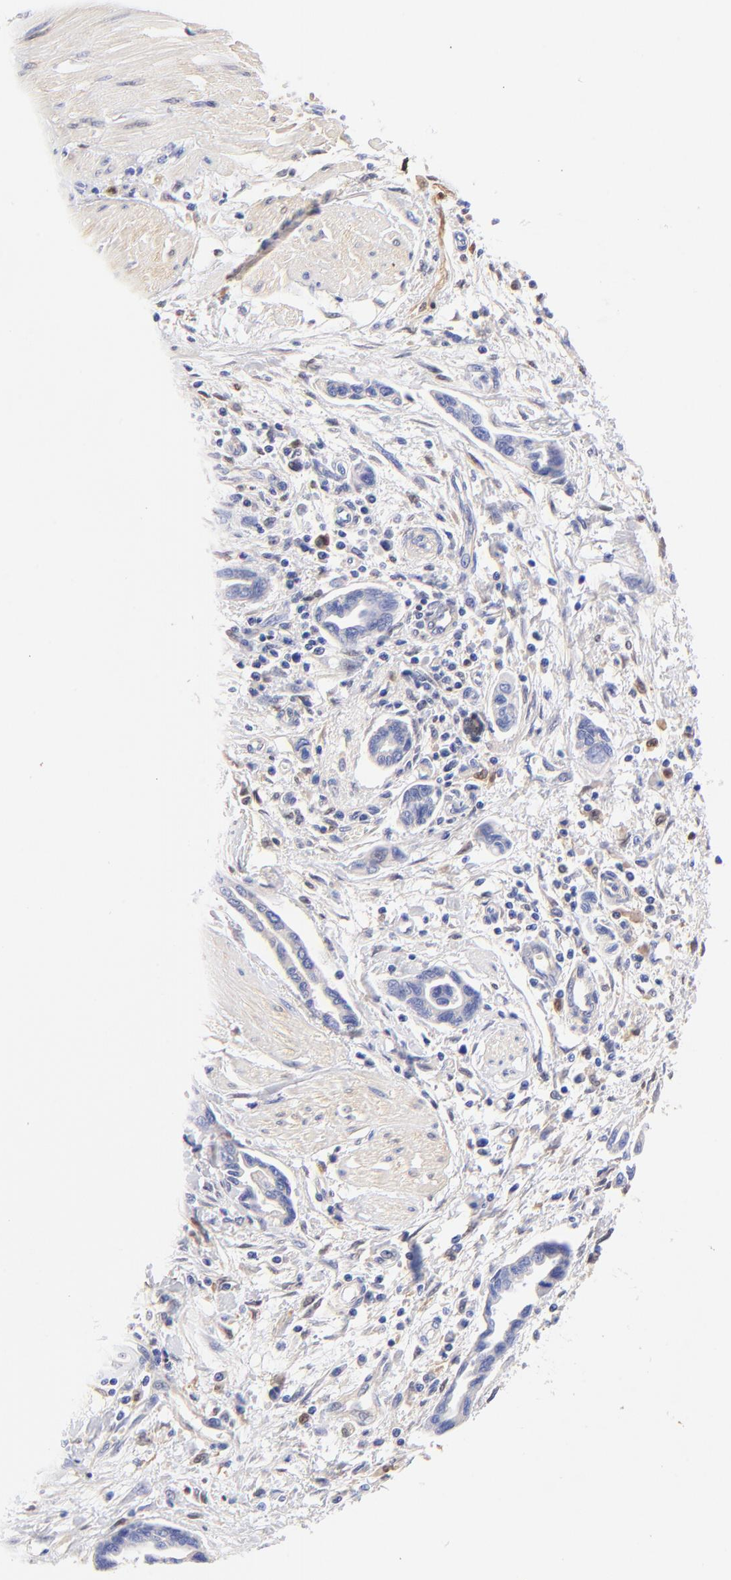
{"staining": {"intensity": "negative", "quantity": "none", "location": "none"}, "tissue": "pancreatic cancer", "cell_type": "Tumor cells", "image_type": "cancer", "snomed": [{"axis": "morphology", "description": "Adenocarcinoma, NOS"}, {"axis": "topography", "description": "Pancreas"}], "caption": "Human pancreatic cancer (adenocarcinoma) stained for a protein using IHC displays no staining in tumor cells.", "gene": "ALDH1A1", "patient": {"sex": "female", "age": 57}}